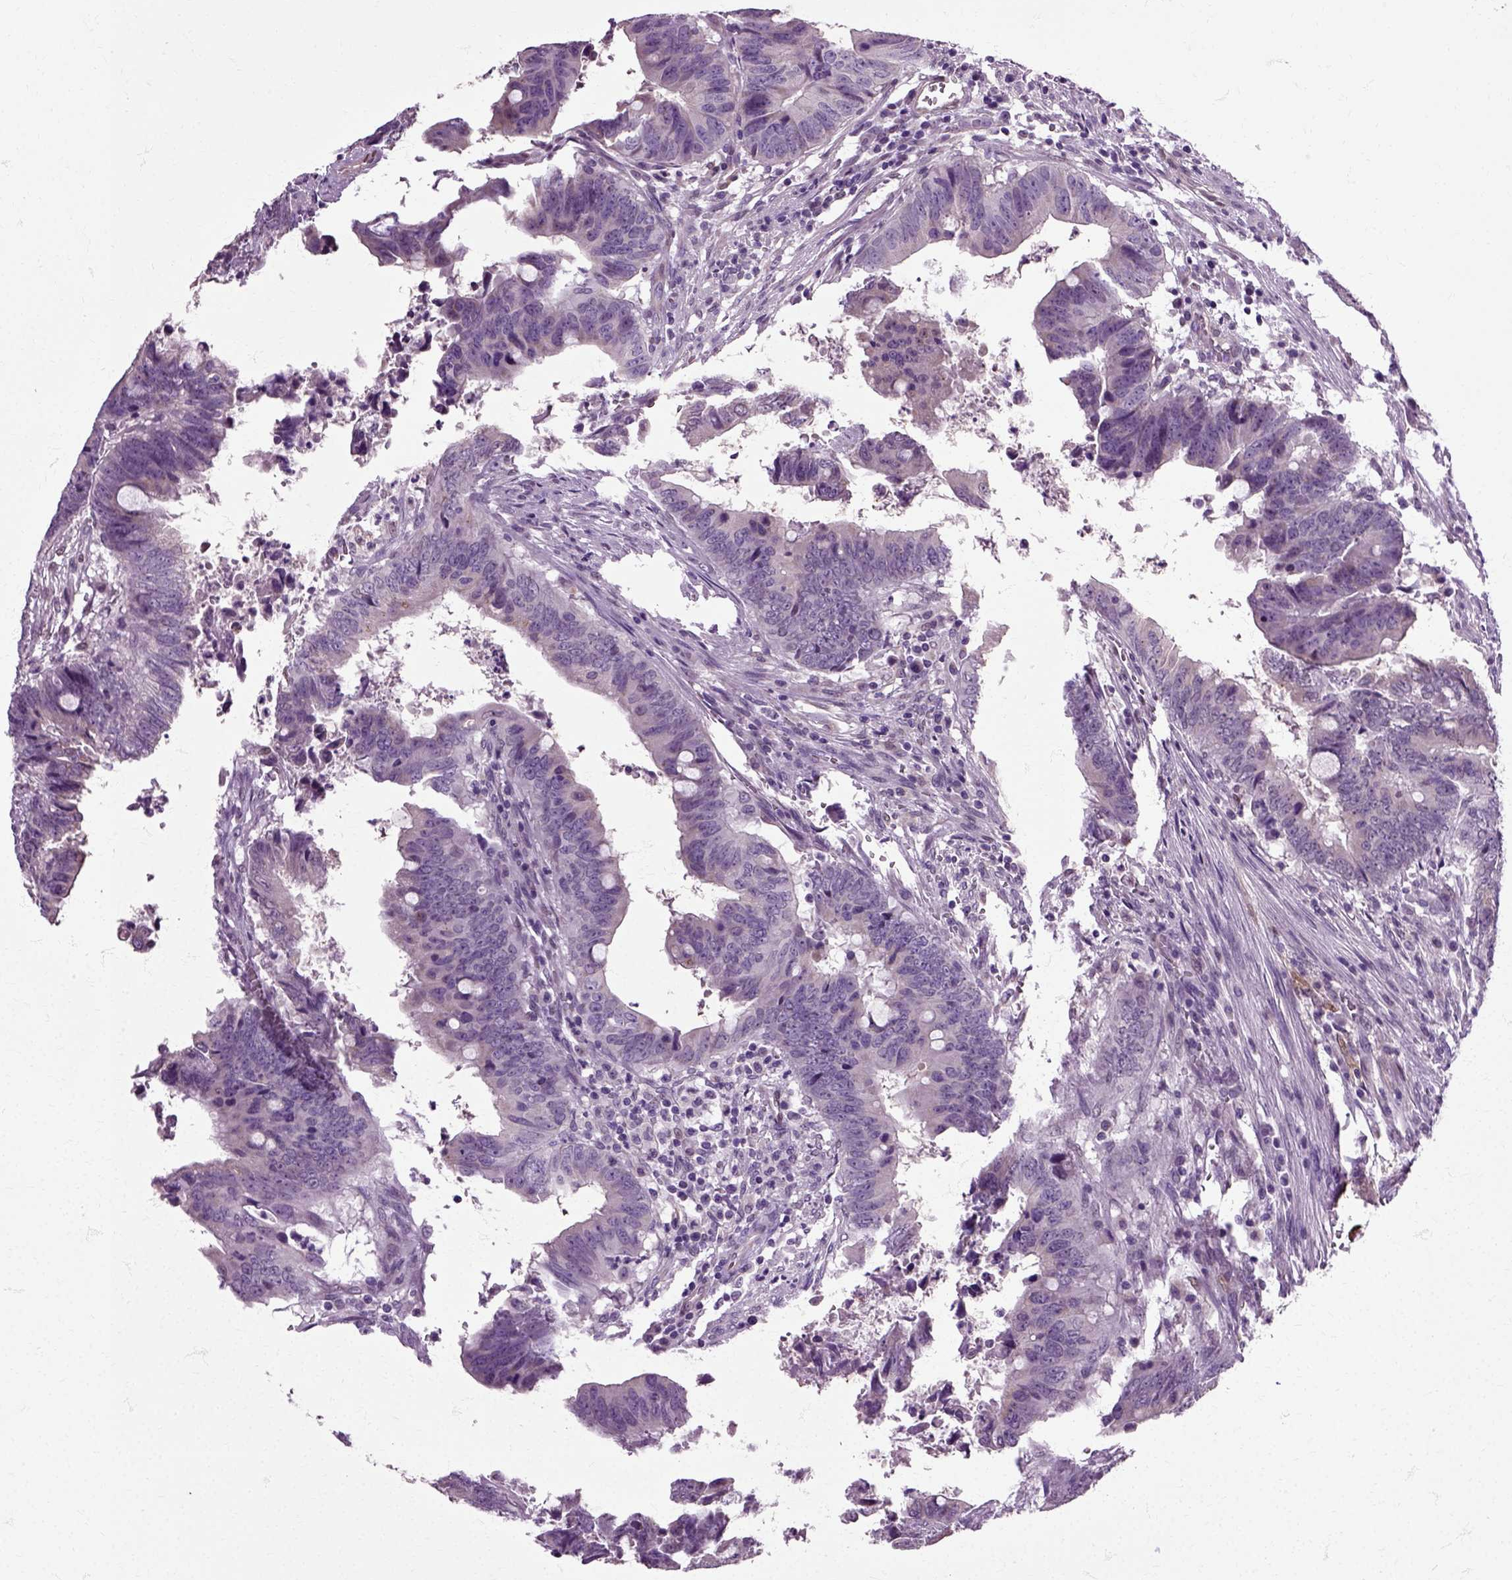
{"staining": {"intensity": "weak", "quantity": "<25%", "location": "cytoplasmic/membranous"}, "tissue": "colorectal cancer", "cell_type": "Tumor cells", "image_type": "cancer", "snomed": [{"axis": "morphology", "description": "Adenocarcinoma, NOS"}, {"axis": "topography", "description": "Colon"}], "caption": "Colorectal cancer (adenocarcinoma) stained for a protein using IHC displays no staining tumor cells.", "gene": "HSPA2", "patient": {"sex": "female", "age": 82}}